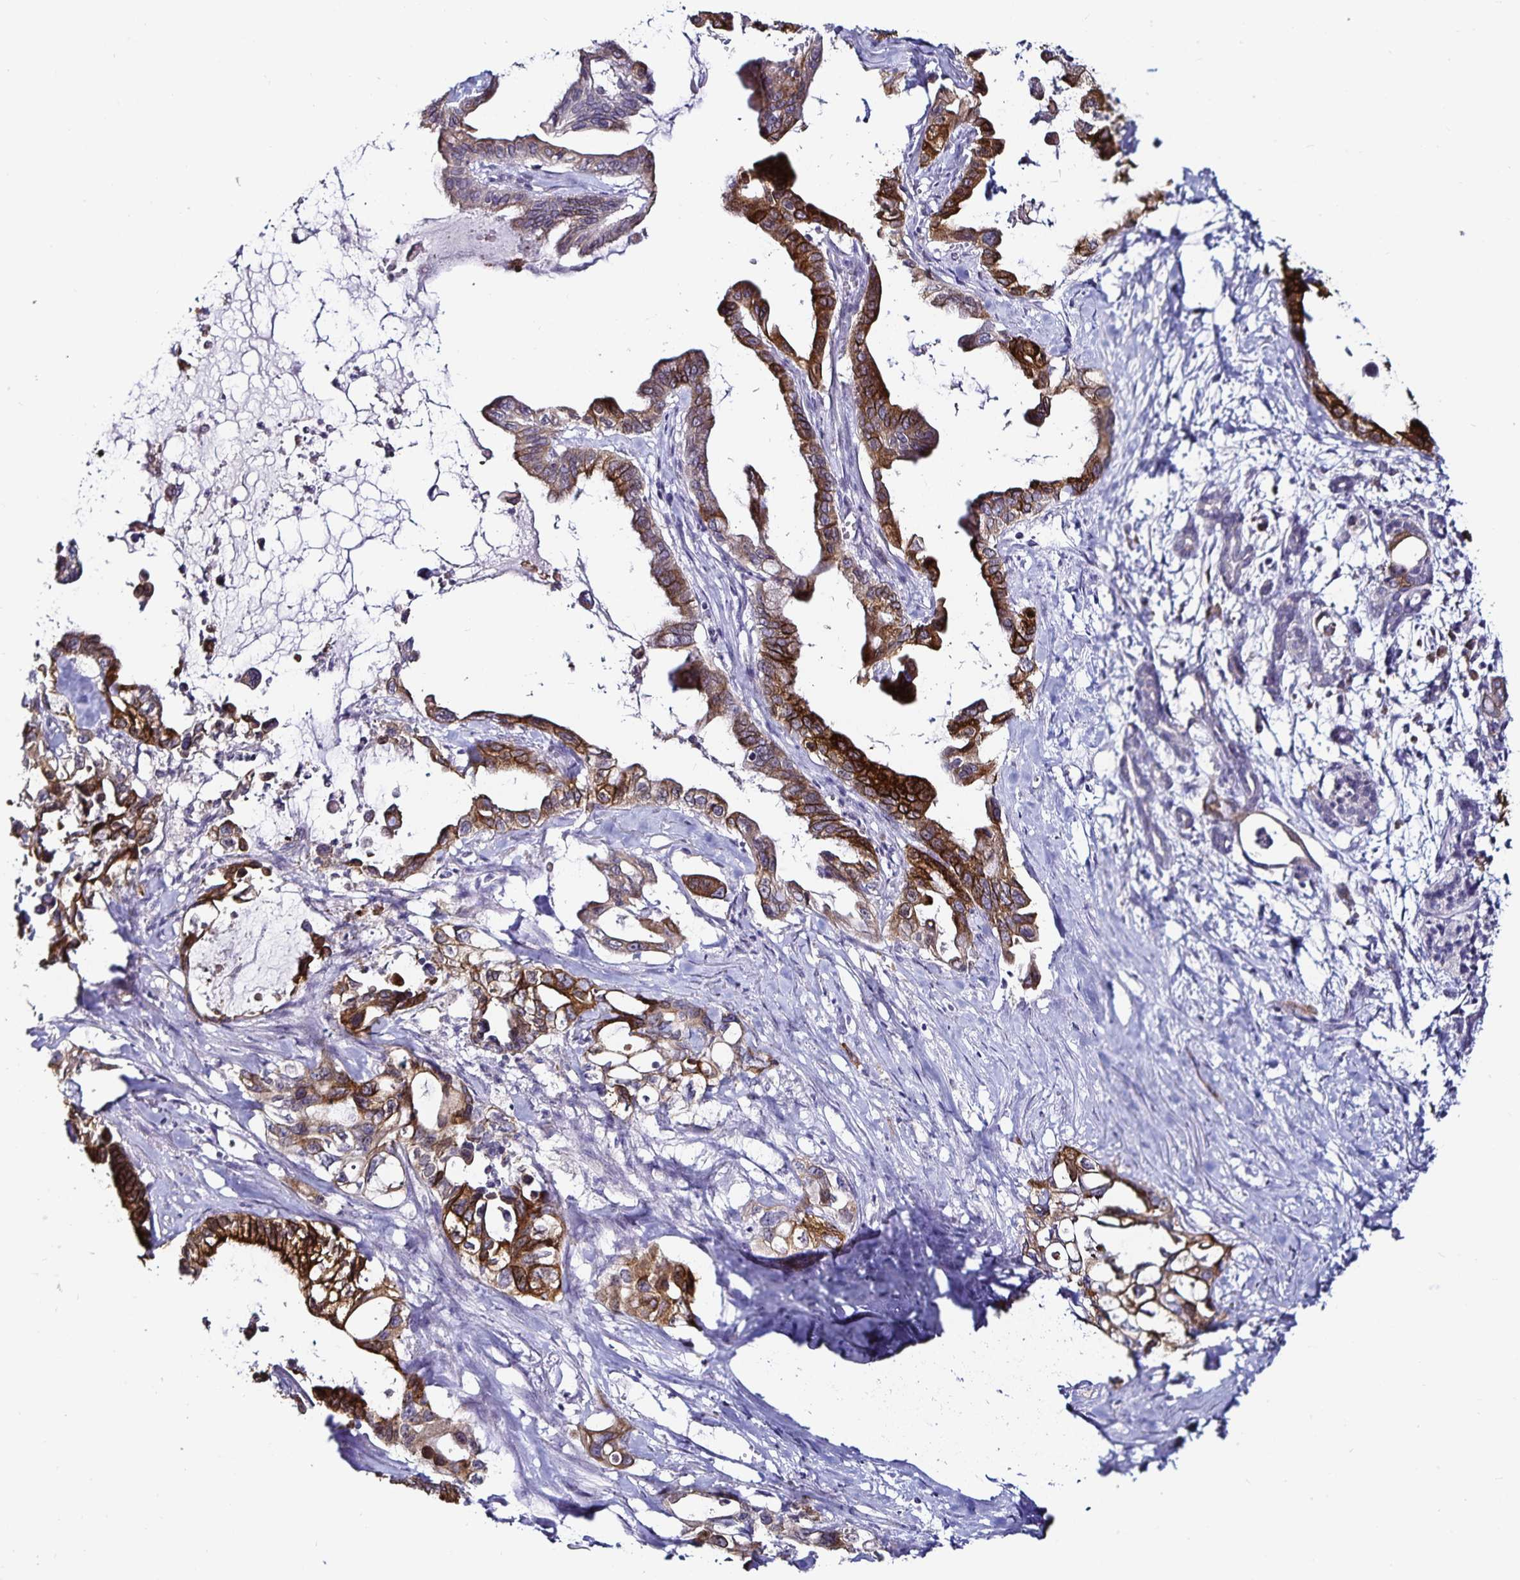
{"staining": {"intensity": "moderate", "quantity": ">75%", "location": "cytoplasmic/membranous"}, "tissue": "pancreatic cancer", "cell_type": "Tumor cells", "image_type": "cancer", "snomed": [{"axis": "morphology", "description": "Adenocarcinoma, NOS"}, {"axis": "topography", "description": "Pancreas"}], "caption": "Immunohistochemical staining of pancreatic cancer (adenocarcinoma) displays moderate cytoplasmic/membranous protein positivity in approximately >75% of tumor cells.", "gene": "ACSL5", "patient": {"sex": "male", "age": 61}}